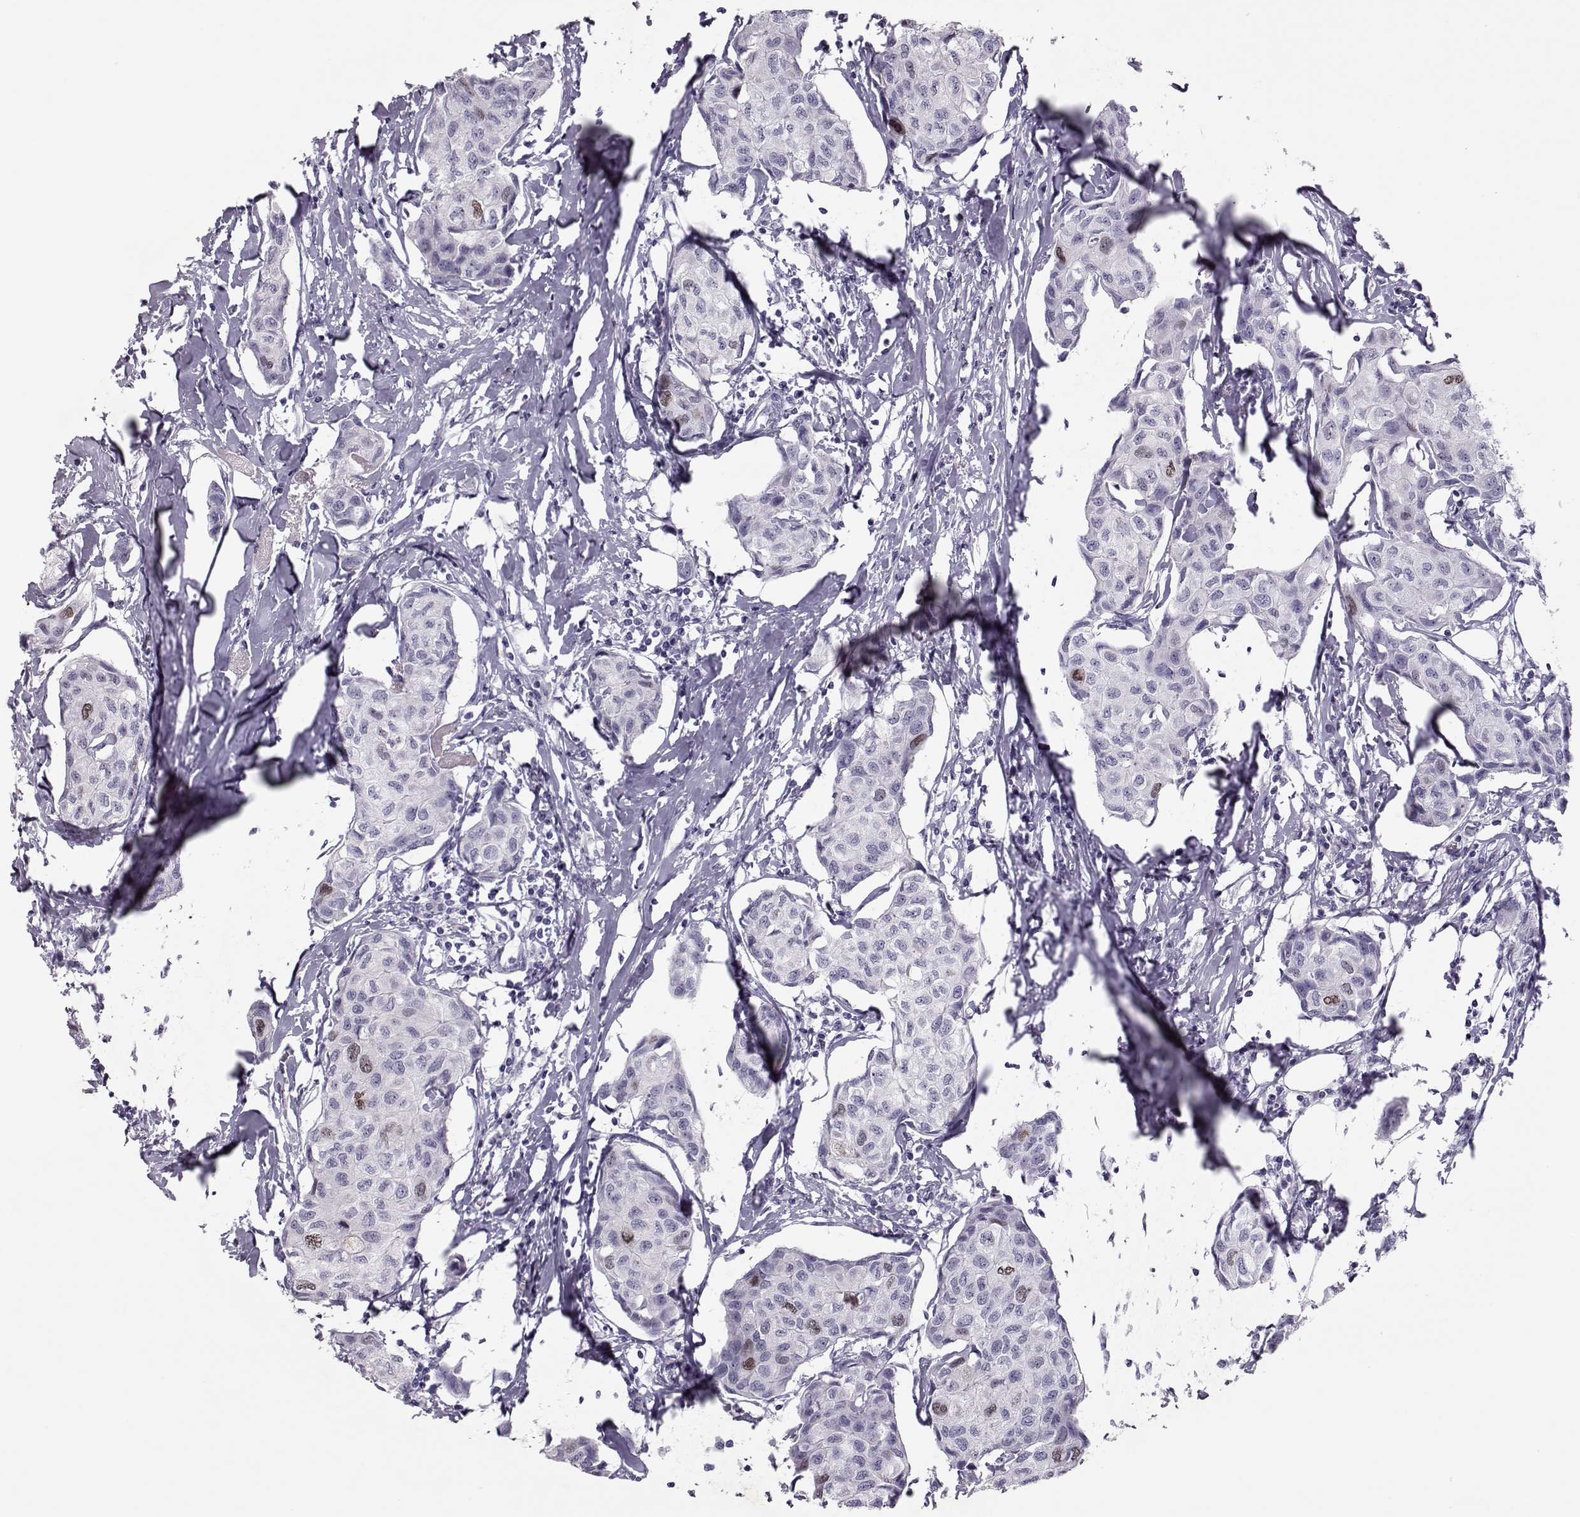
{"staining": {"intensity": "weak", "quantity": "<25%", "location": "nuclear"}, "tissue": "breast cancer", "cell_type": "Tumor cells", "image_type": "cancer", "snomed": [{"axis": "morphology", "description": "Duct carcinoma"}, {"axis": "topography", "description": "Breast"}], "caption": "Tumor cells show no significant protein expression in infiltrating ductal carcinoma (breast).", "gene": "SGO1", "patient": {"sex": "female", "age": 80}}